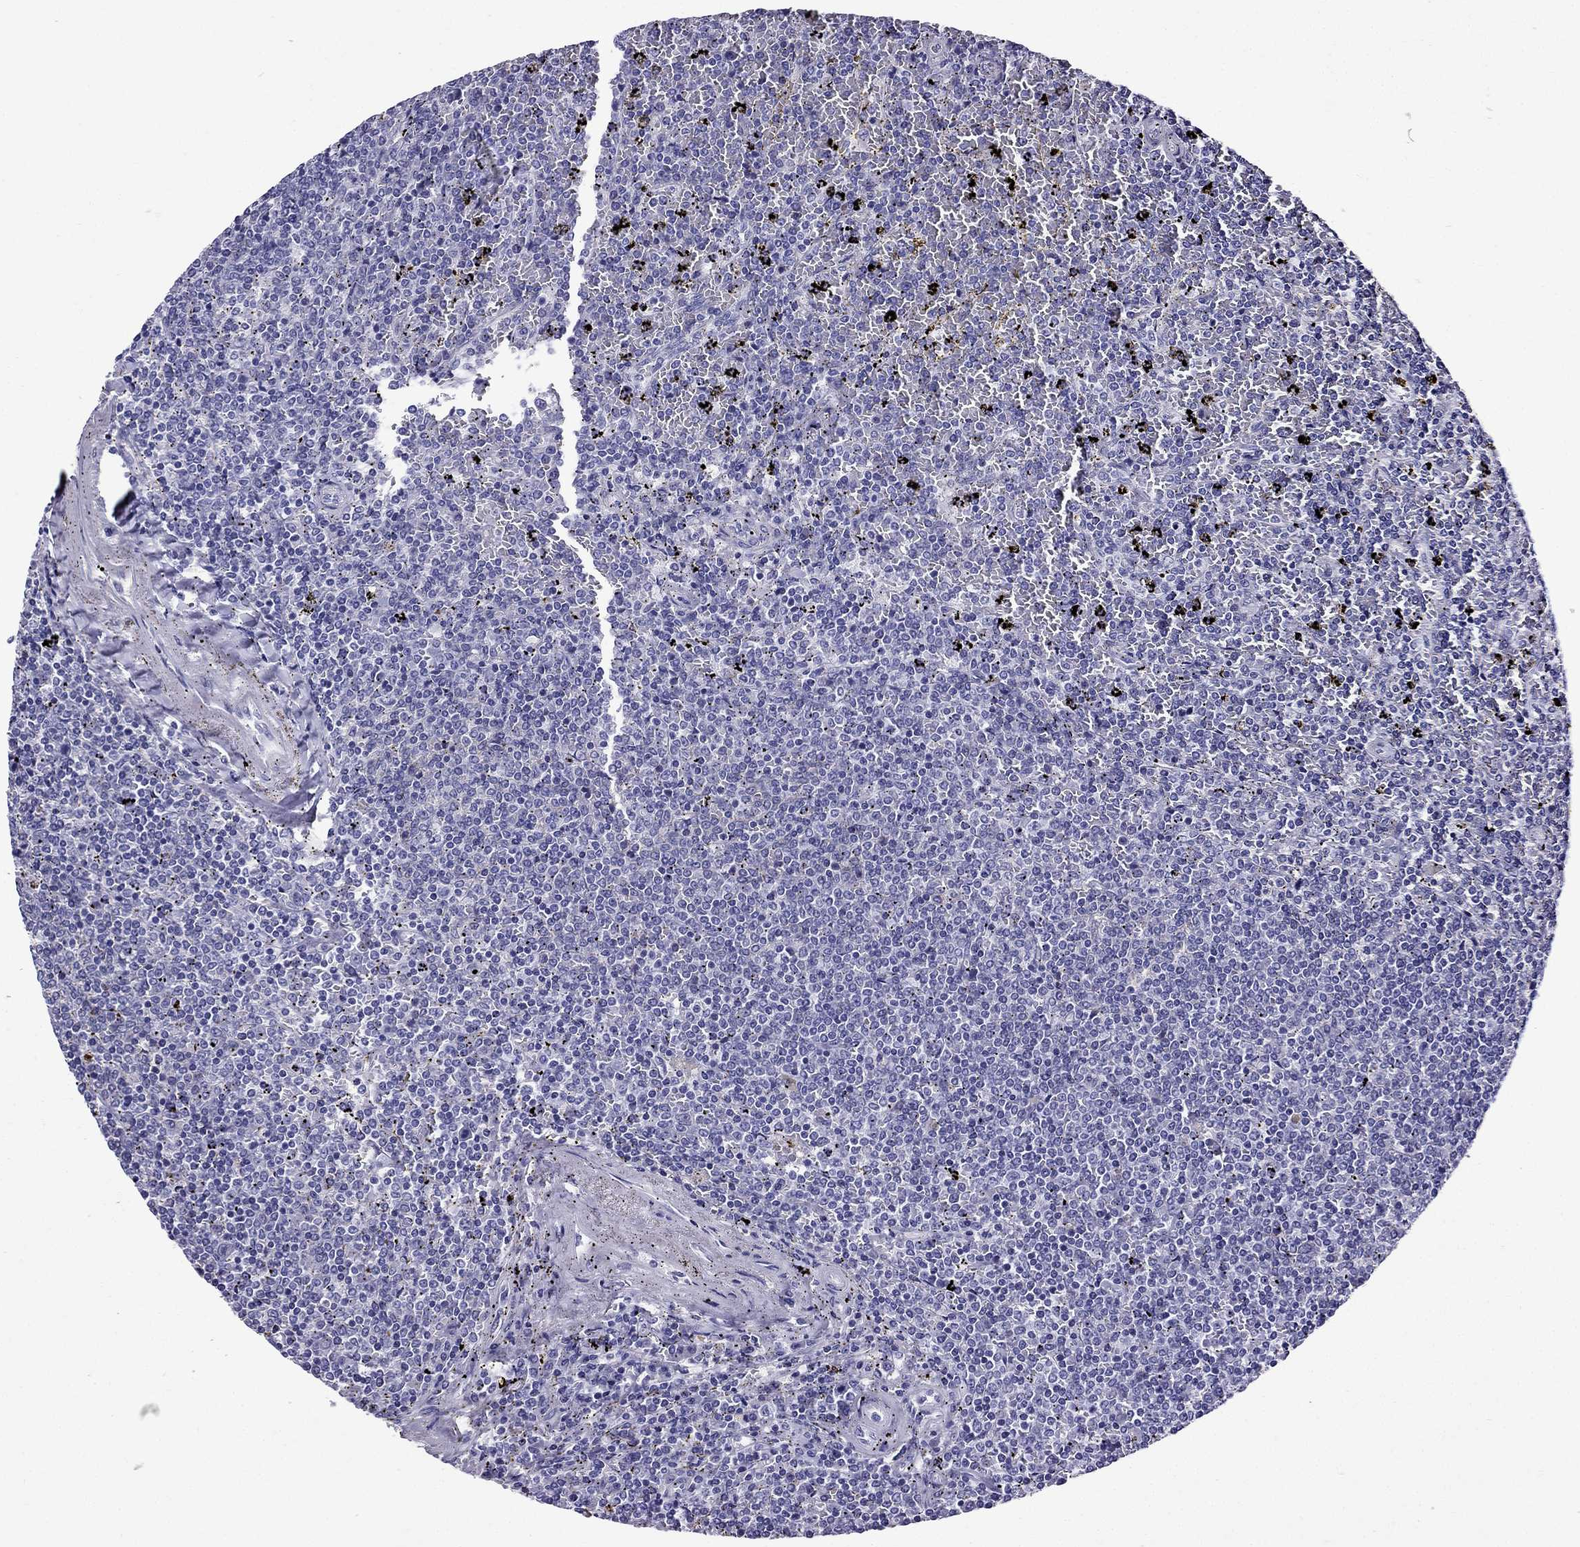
{"staining": {"intensity": "negative", "quantity": "none", "location": "none"}, "tissue": "lymphoma", "cell_type": "Tumor cells", "image_type": "cancer", "snomed": [{"axis": "morphology", "description": "Malignant lymphoma, non-Hodgkin's type, Low grade"}, {"axis": "topography", "description": "Spleen"}], "caption": "Low-grade malignant lymphoma, non-Hodgkin's type was stained to show a protein in brown. There is no significant positivity in tumor cells.", "gene": "ERC2", "patient": {"sex": "female", "age": 77}}